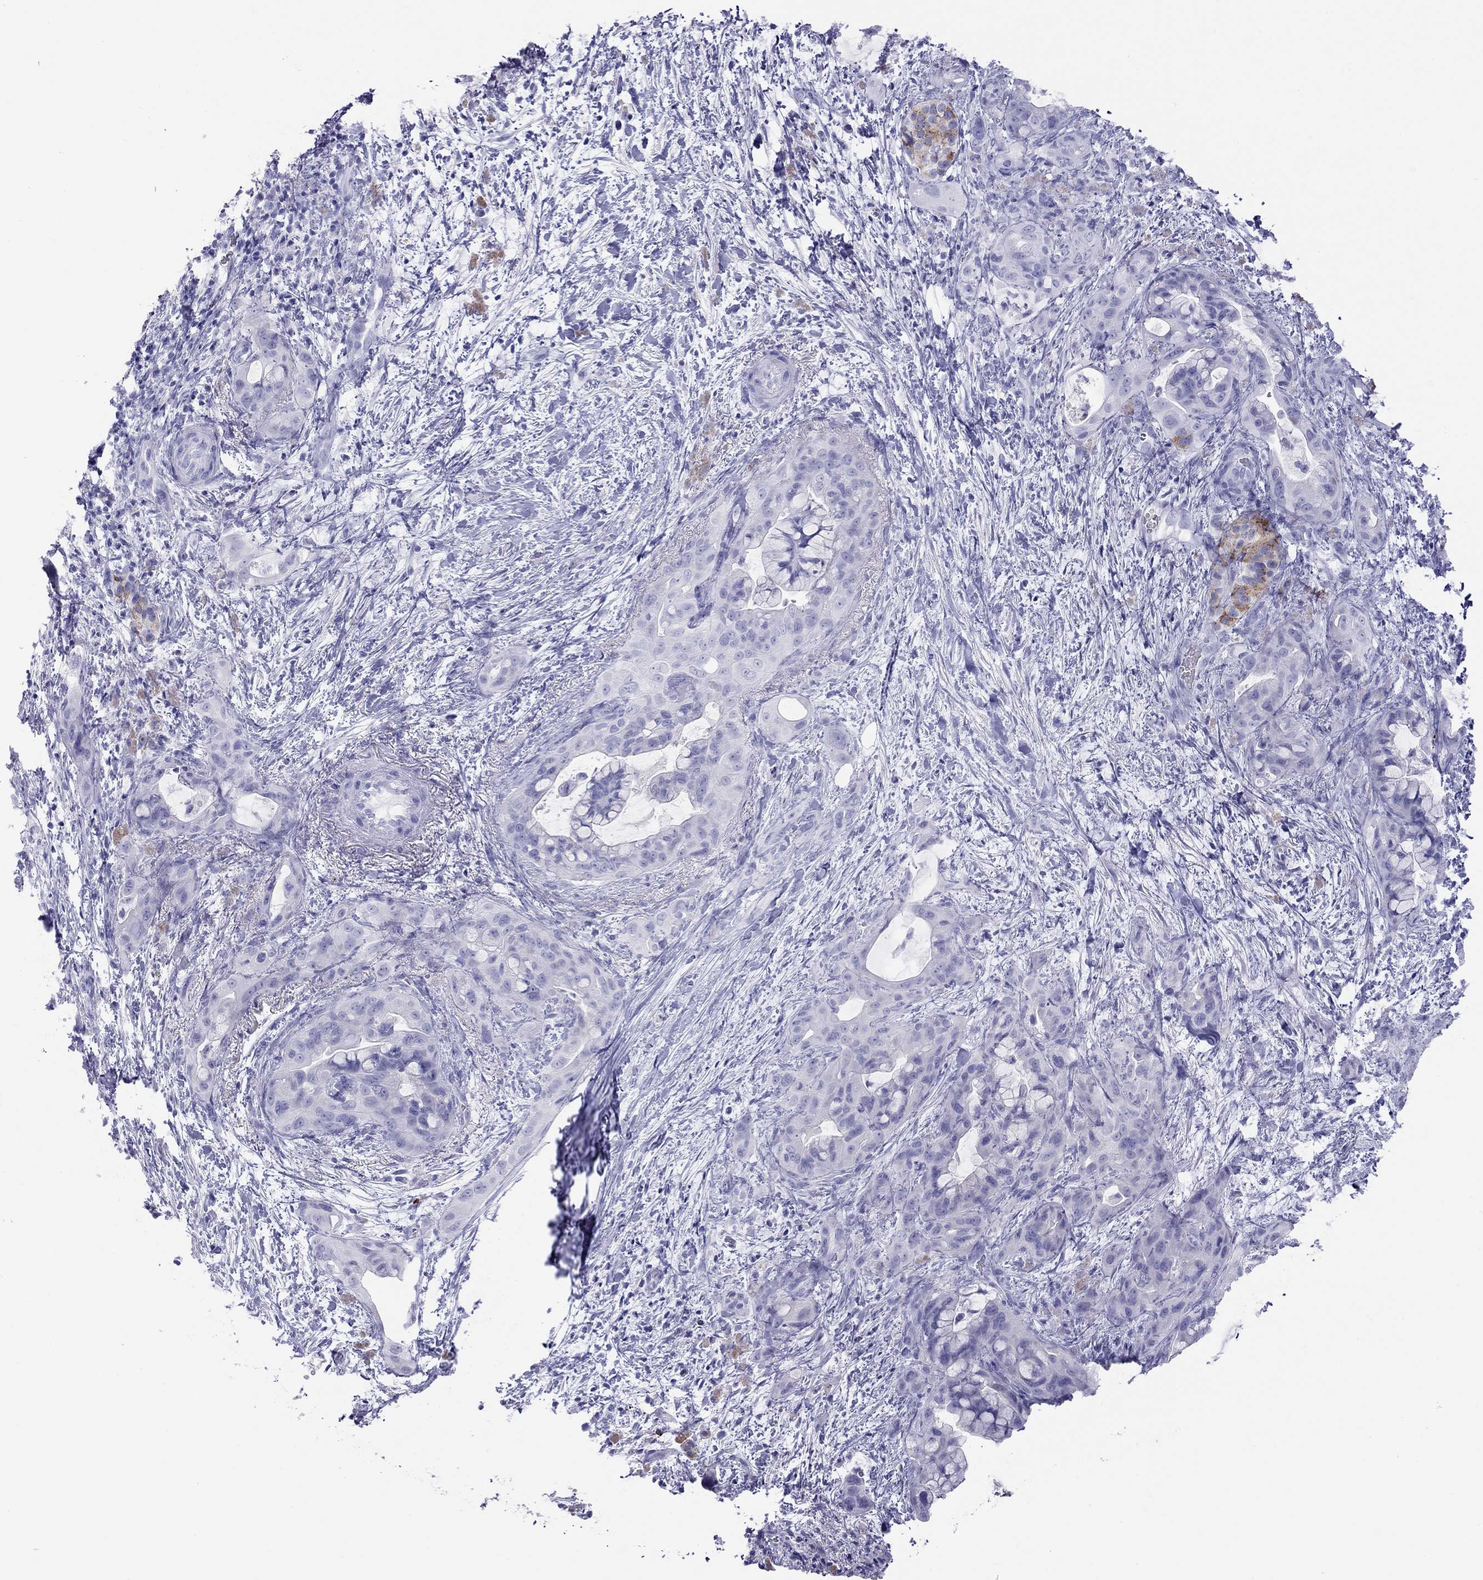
{"staining": {"intensity": "negative", "quantity": "none", "location": "none"}, "tissue": "pancreatic cancer", "cell_type": "Tumor cells", "image_type": "cancer", "snomed": [{"axis": "morphology", "description": "Adenocarcinoma, NOS"}, {"axis": "topography", "description": "Pancreas"}], "caption": "Photomicrograph shows no significant protein expression in tumor cells of adenocarcinoma (pancreatic). The staining is performed using DAB brown chromogen with nuclei counter-stained in using hematoxylin.", "gene": "PTPRN", "patient": {"sex": "male", "age": 71}}